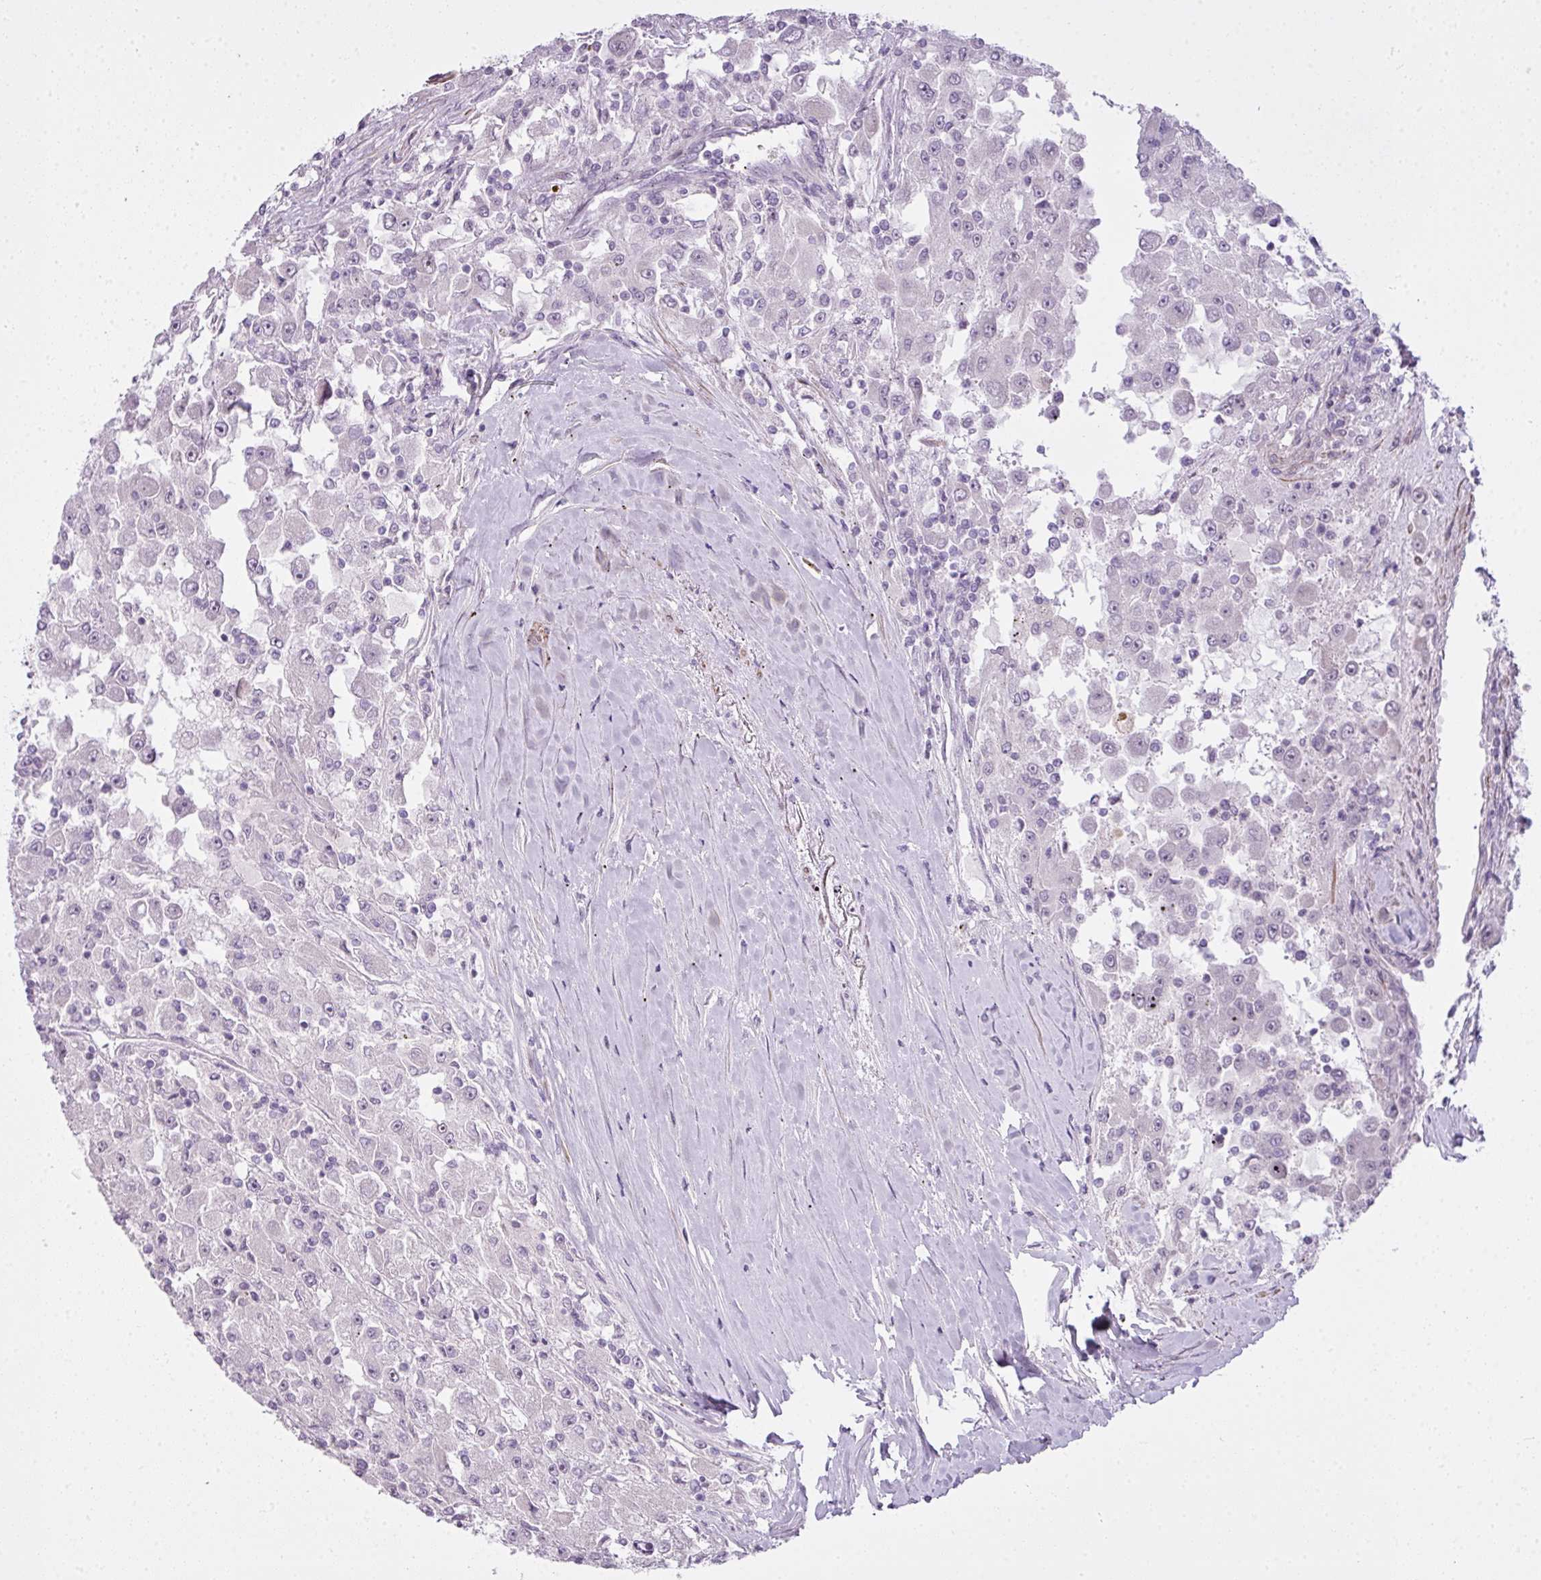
{"staining": {"intensity": "negative", "quantity": "none", "location": "none"}, "tissue": "renal cancer", "cell_type": "Tumor cells", "image_type": "cancer", "snomed": [{"axis": "morphology", "description": "Adenocarcinoma, NOS"}, {"axis": "topography", "description": "Kidney"}], "caption": "IHC photomicrograph of renal cancer (adenocarcinoma) stained for a protein (brown), which reveals no expression in tumor cells. (Immunohistochemistry, brightfield microscopy, high magnification).", "gene": "ZNF688", "patient": {"sex": "female", "age": 67}}